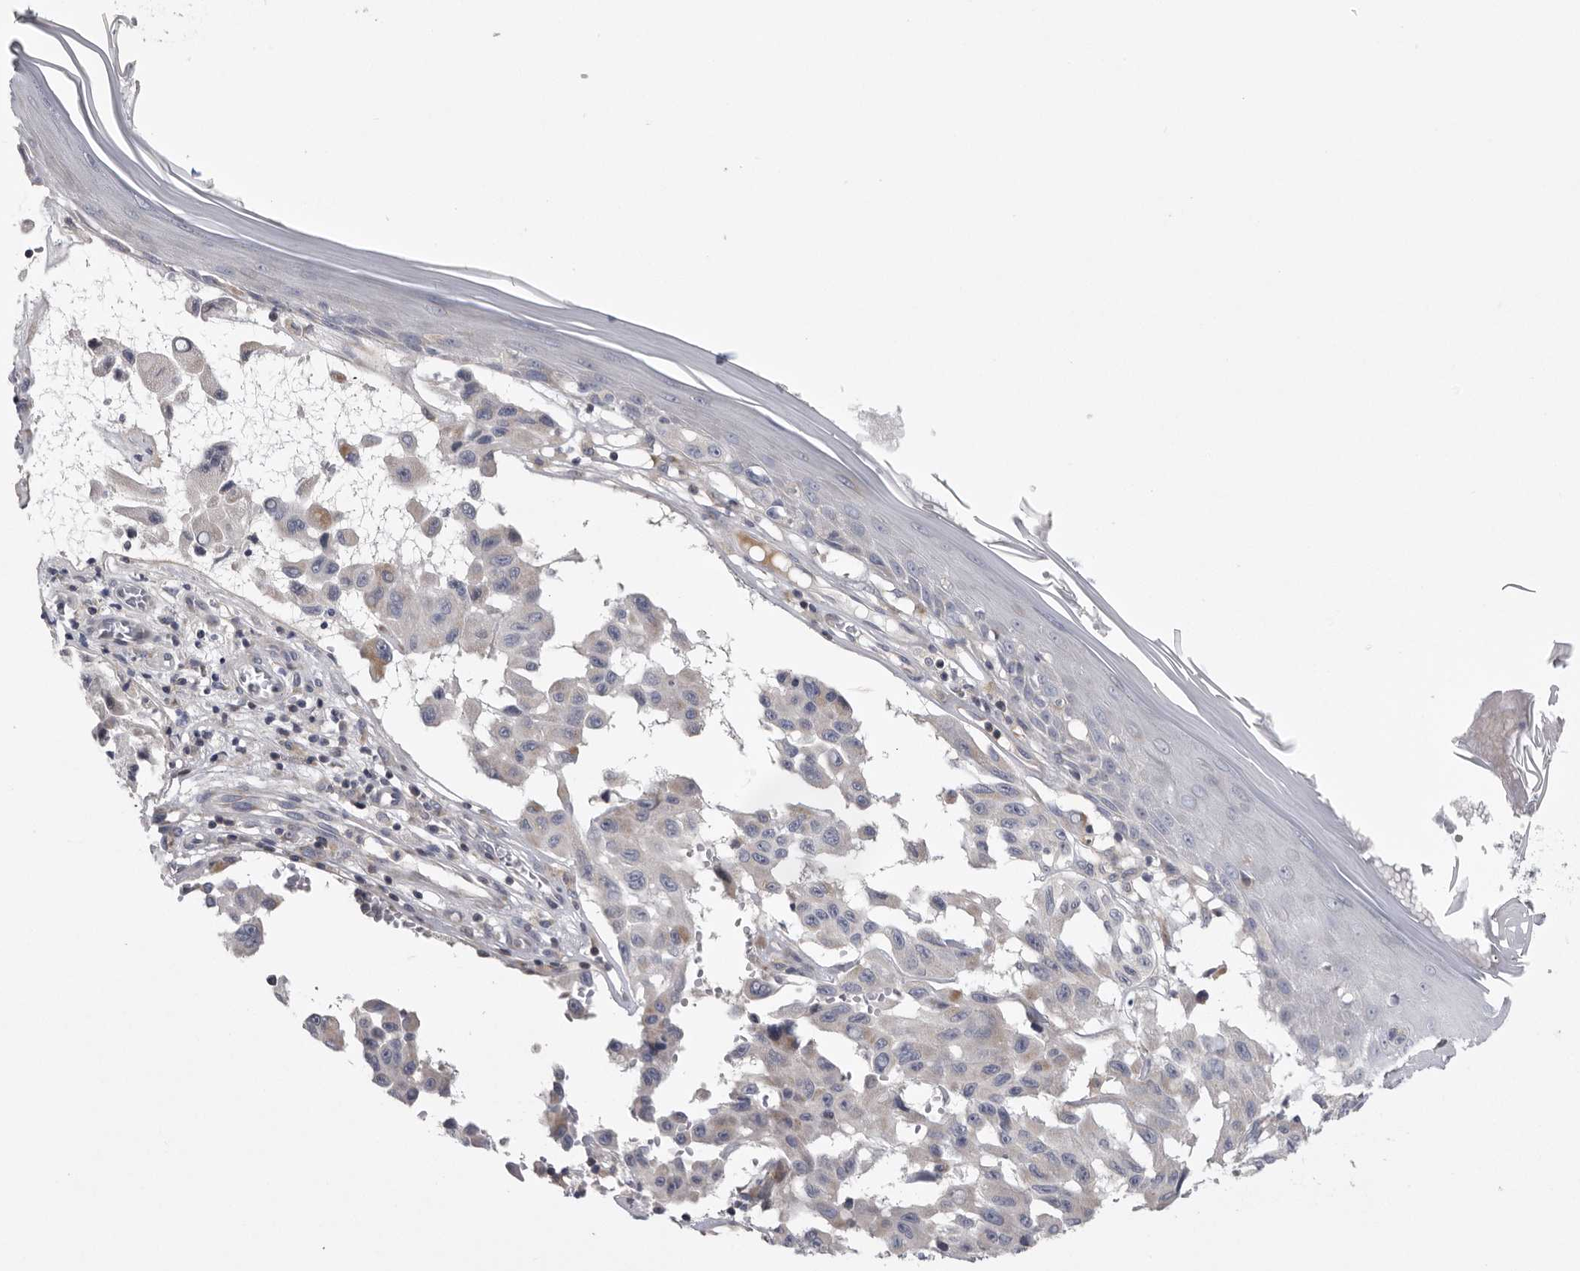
{"staining": {"intensity": "negative", "quantity": "none", "location": "none"}, "tissue": "melanoma", "cell_type": "Tumor cells", "image_type": "cancer", "snomed": [{"axis": "morphology", "description": "Malignant melanoma, NOS"}, {"axis": "topography", "description": "Skin"}], "caption": "Melanoma was stained to show a protein in brown. There is no significant expression in tumor cells.", "gene": "USP24", "patient": {"sex": "male", "age": 30}}